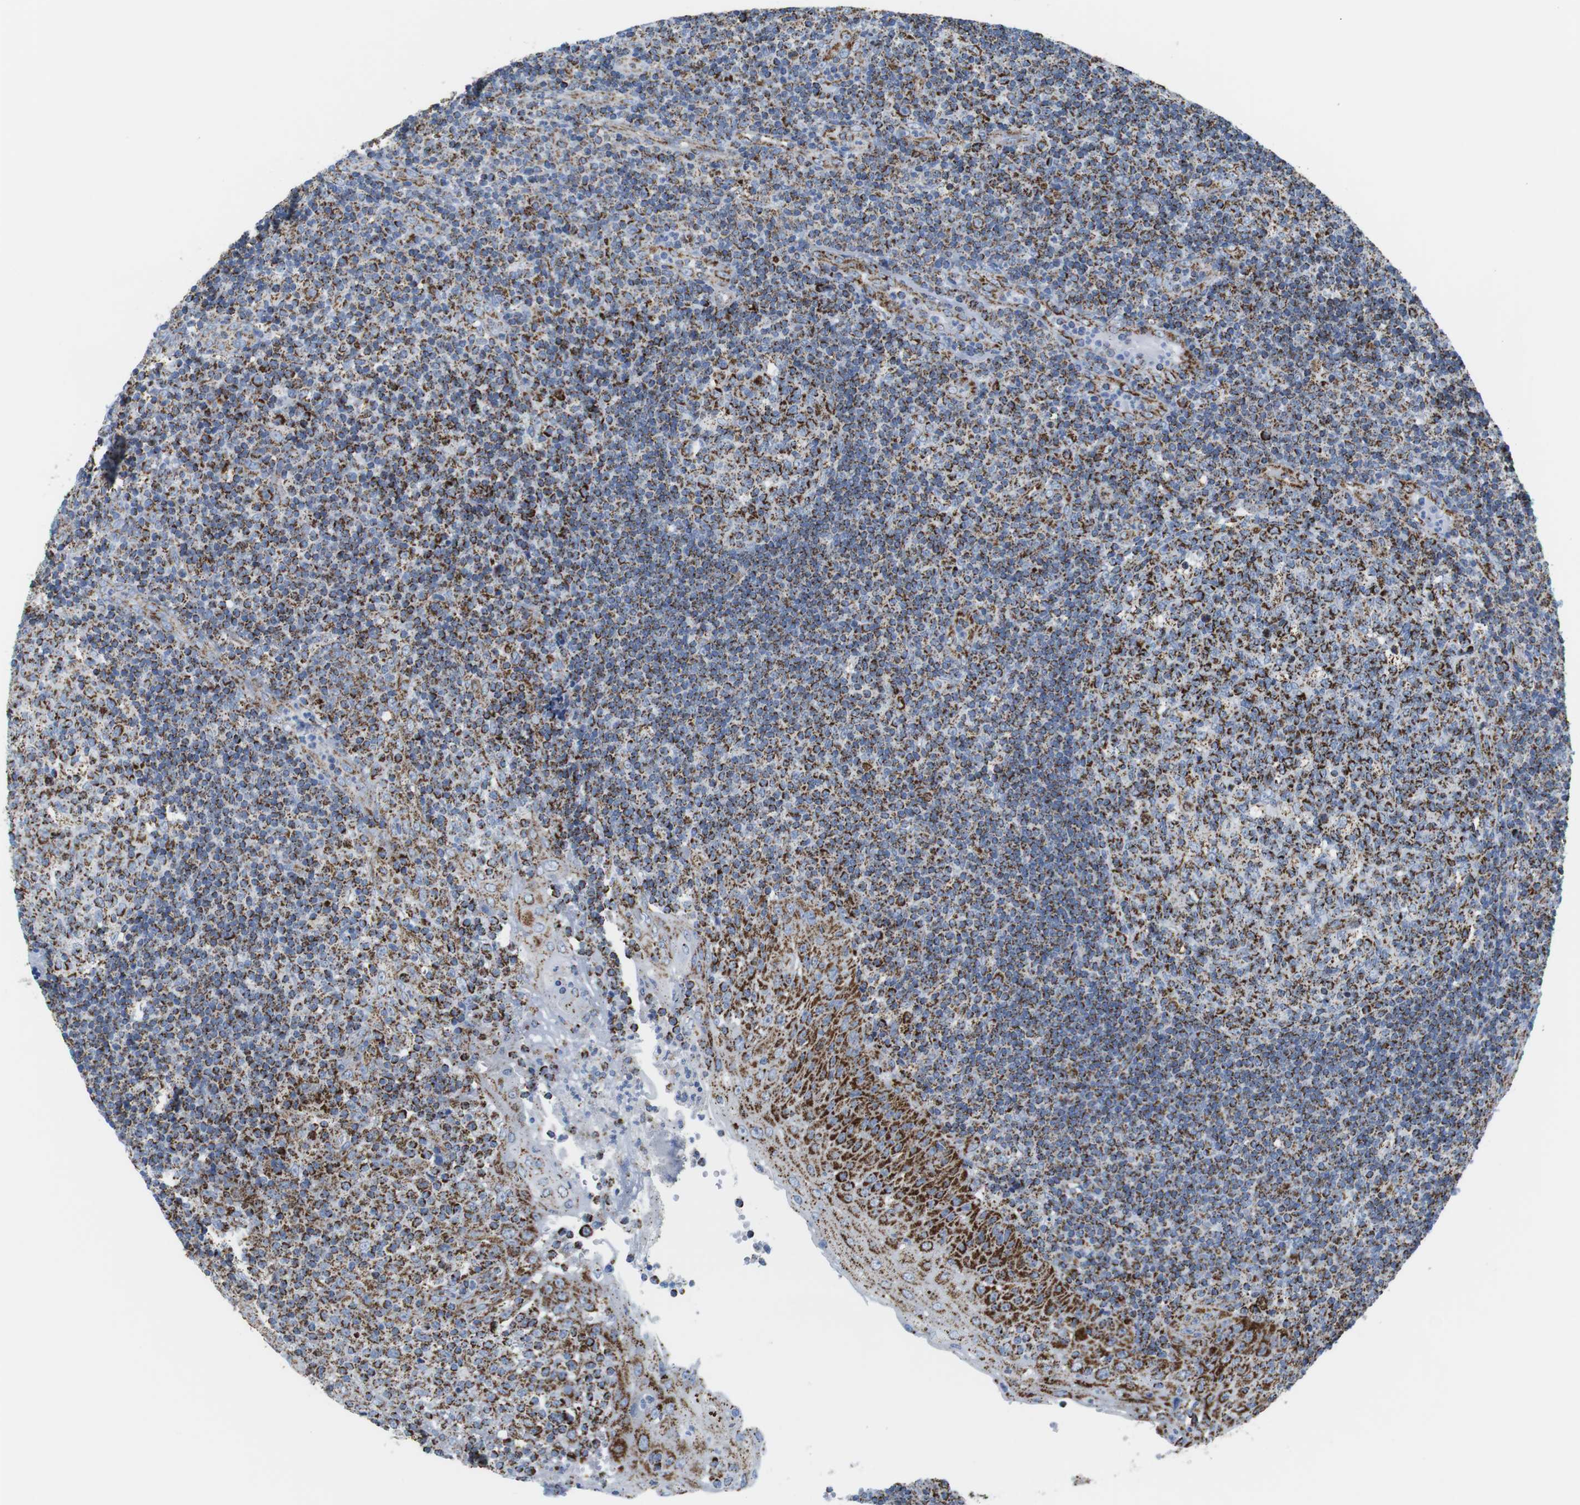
{"staining": {"intensity": "strong", "quantity": ">75%", "location": "cytoplasmic/membranous"}, "tissue": "tonsil", "cell_type": "Germinal center cells", "image_type": "normal", "snomed": [{"axis": "morphology", "description": "Normal tissue, NOS"}, {"axis": "topography", "description": "Tonsil"}], "caption": "Unremarkable tonsil displays strong cytoplasmic/membranous staining in about >75% of germinal center cells The protein of interest is stained brown, and the nuclei are stained in blue (DAB (3,3'-diaminobenzidine) IHC with brightfield microscopy, high magnification)..", "gene": "ATP5PO", "patient": {"sex": "female", "age": 40}}